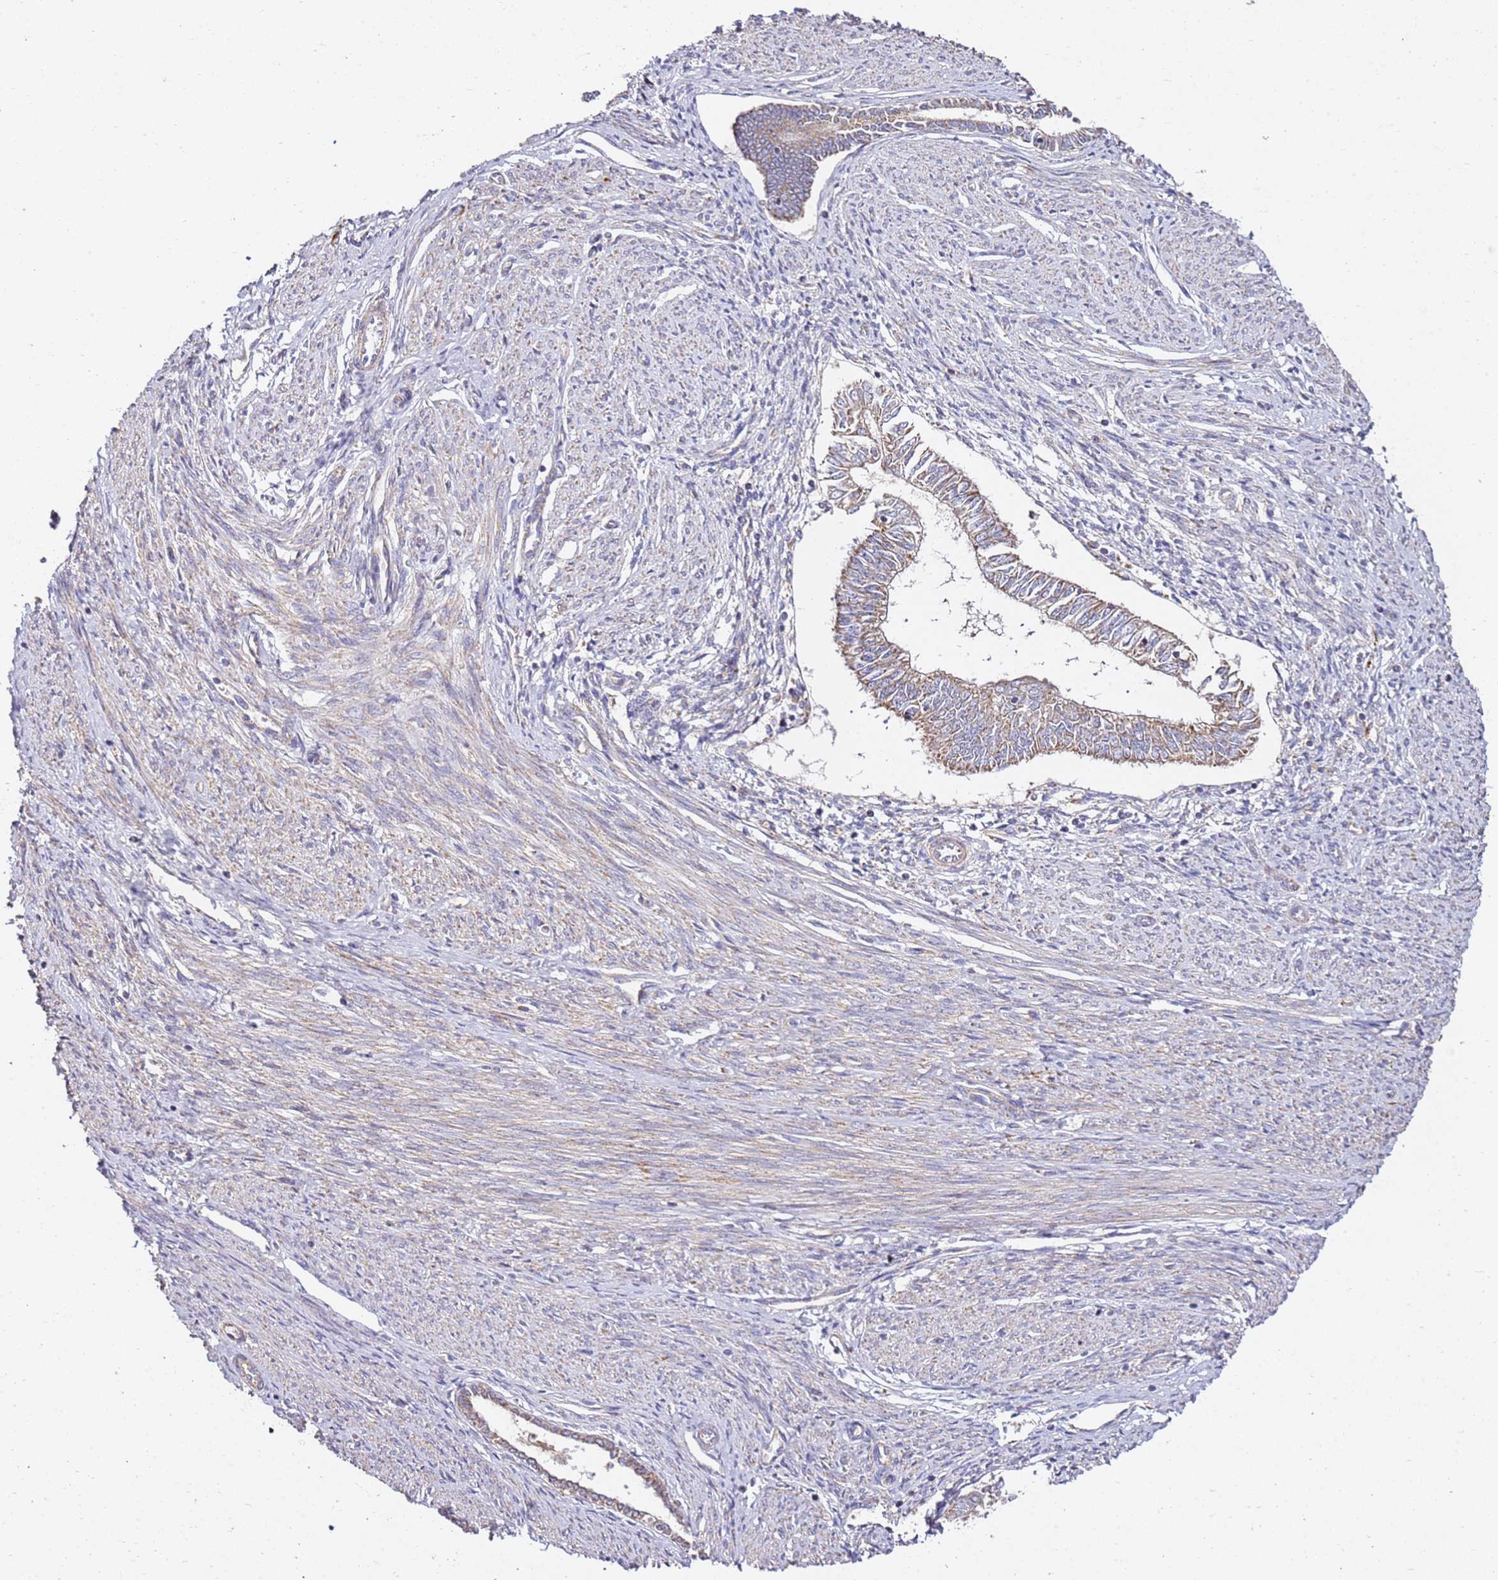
{"staining": {"intensity": "weak", "quantity": "25%-75%", "location": "cytoplasmic/membranous"}, "tissue": "endometrial cancer", "cell_type": "Tumor cells", "image_type": "cancer", "snomed": [{"axis": "morphology", "description": "Adenocarcinoma, NOS"}, {"axis": "topography", "description": "Endometrium"}], "caption": "Immunohistochemistry micrograph of adenocarcinoma (endometrial) stained for a protein (brown), which demonstrates low levels of weak cytoplasmic/membranous positivity in about 25%-75% of tumor cells.", "gene": "OR2B11", "patient": {"sex": "female", "age": 58}}